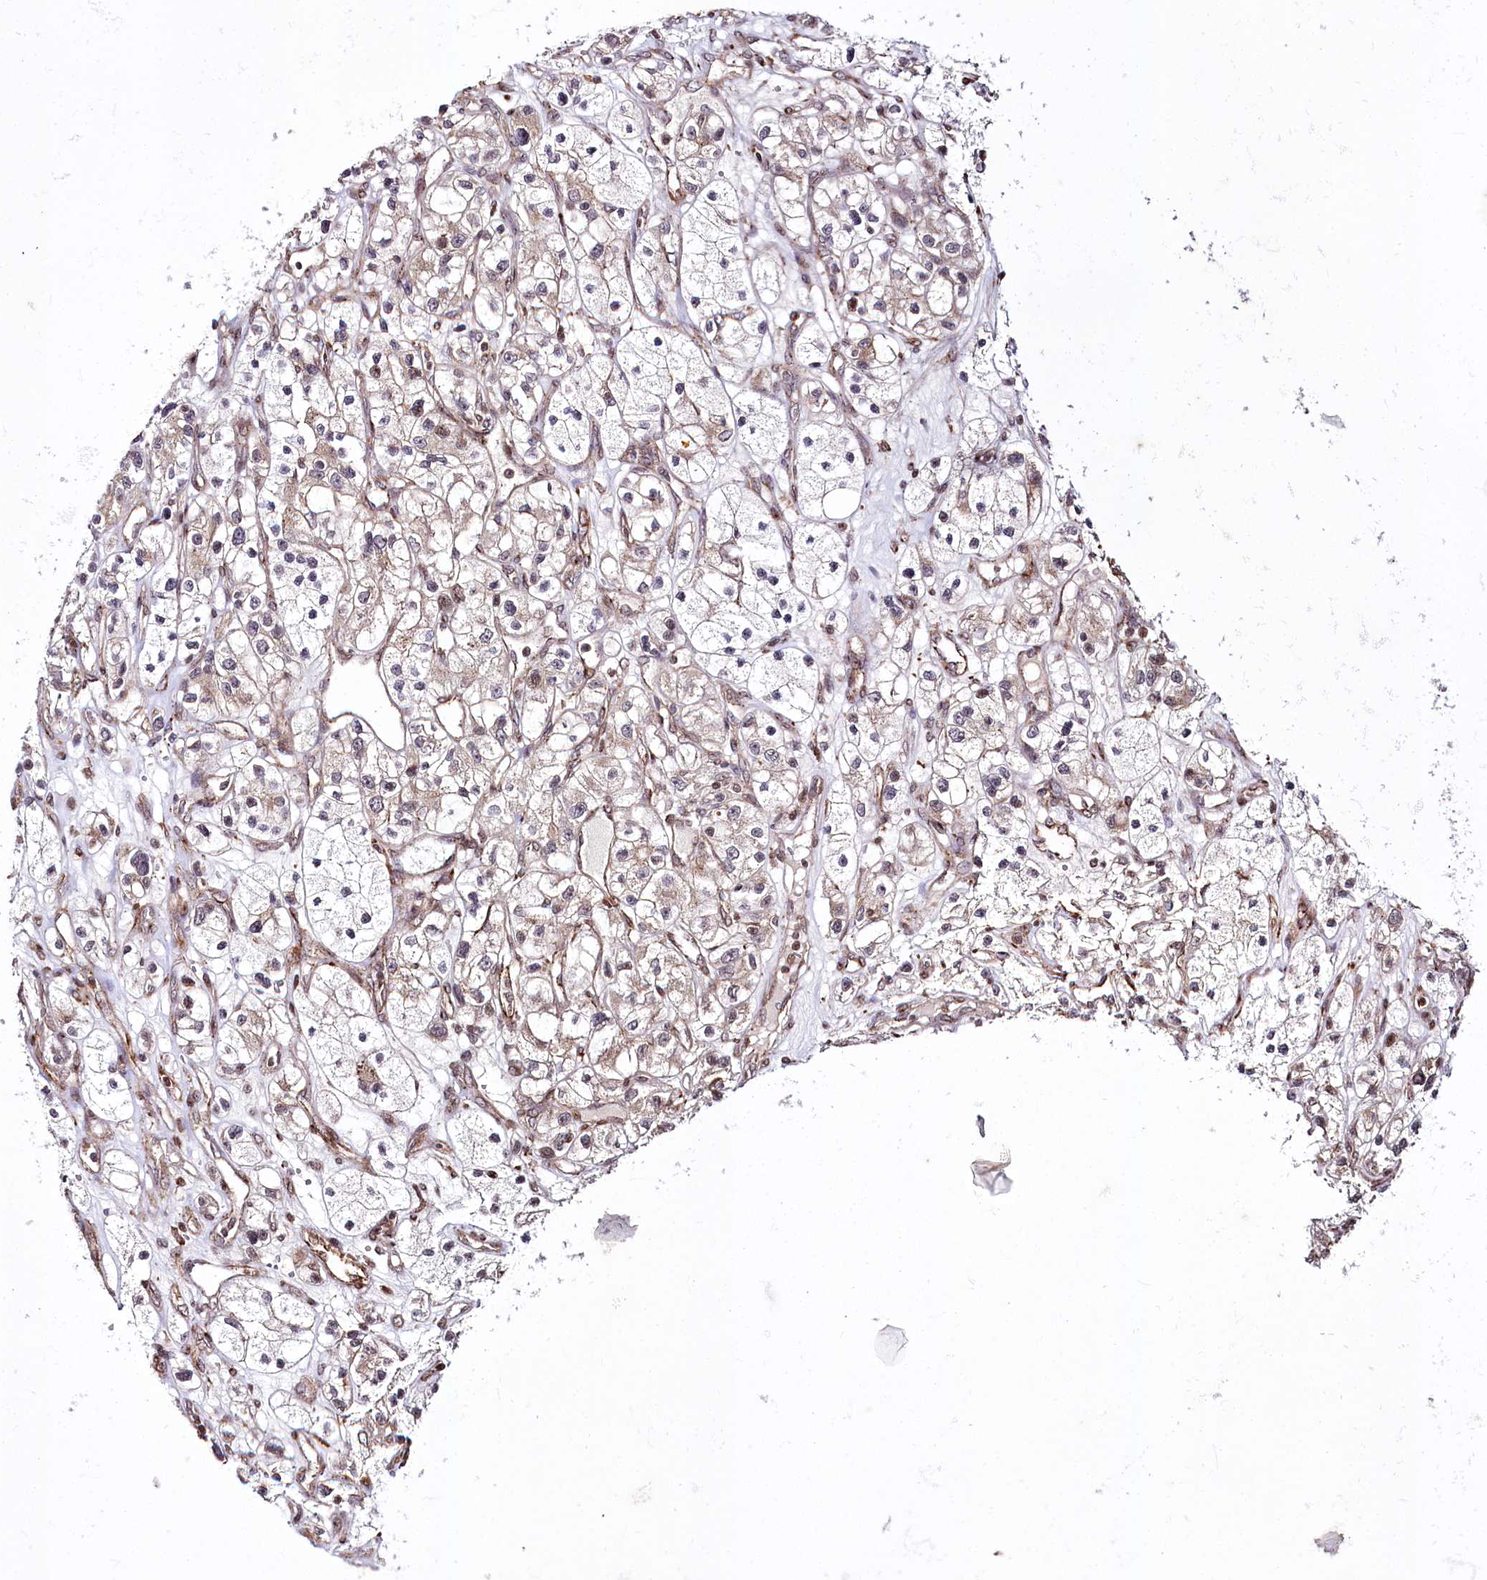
{"staining": {"intensity": "negative", "quantity": "none", "location": "none"}, "tissue": "renal cancer", "cell_type": "Tumor cells", "image_type": "cancer", "snomed": [{"axis": "morphology", "description": "Adenocarcinoma, NOS"}, {"axis": "topography", "description": "Kidney"}], "caption": "There is no significant expression in tumor cells of renal adenocarcinoma.", "gene": "HOXC8", "patient": {"sex": "female", "age": 57}}